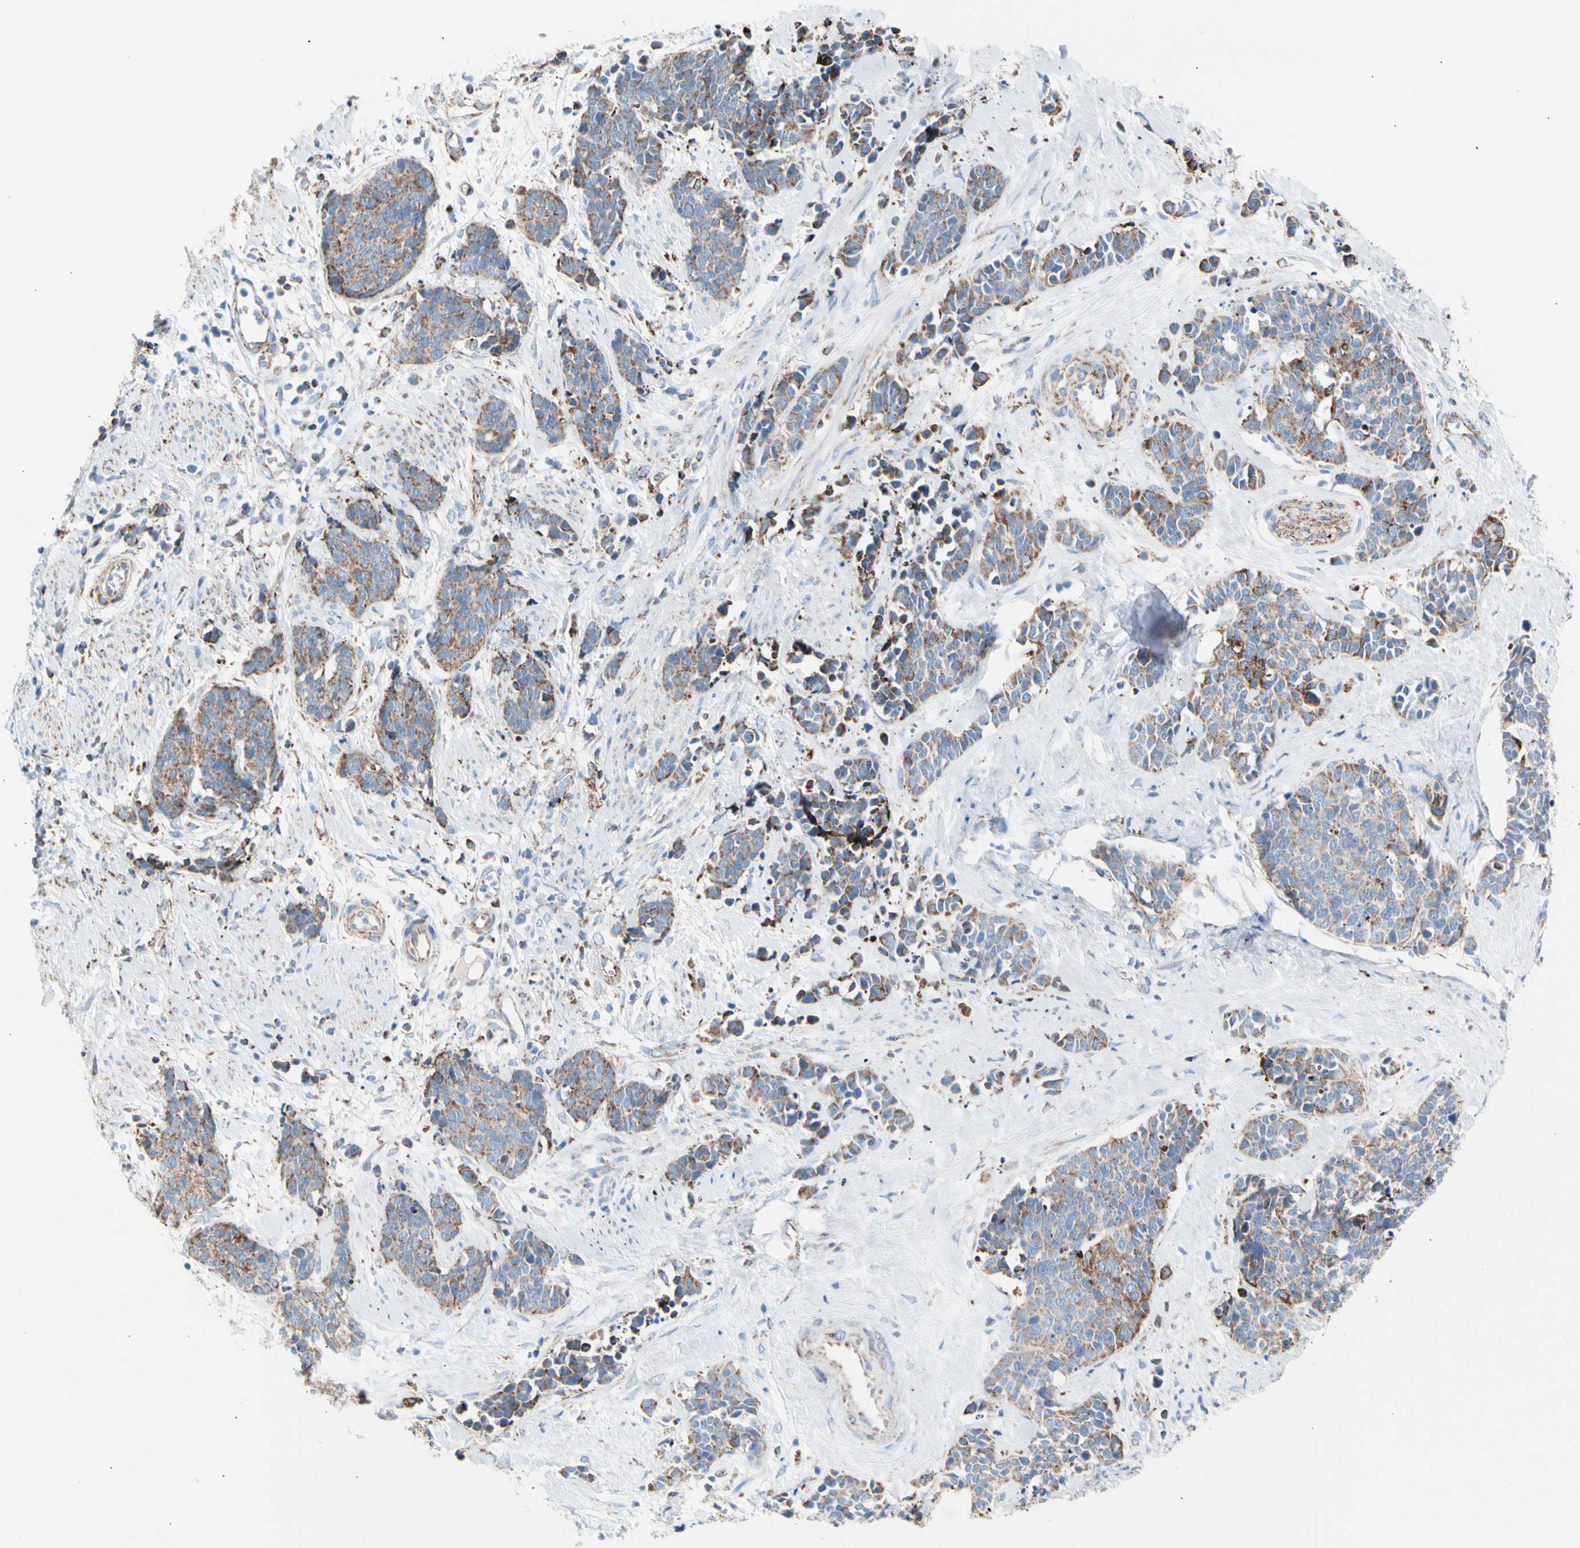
{"staining": {"intensity": "strong", "quantity": "<25%", "location": "cytoplasmic/membranous"}, "tissue": "cervical cancer", "cell_type": "Tumor cells", "image_type": "cancer", "snomed": [{"axis": "morphology", "description": "Squamous cell carcinoma, NOS"}, {"axis": "topography", "description": "Cervix"}], "caption": "Cervical squamous cell carcinoma stained with DAB (3,3'-diaminobenzidine) IHC reveals medium levels of strong cytoplasmic/membranous expression in about <25% of tumor cells. The staining is performed using DAB (3,3'-diaminobenzidine) brown chromogen to label protein expression. The nuclei are counter-stained blue using hematoxylin.", "gene": "HK1", "patient": {"sex": "female", "age": 35}}